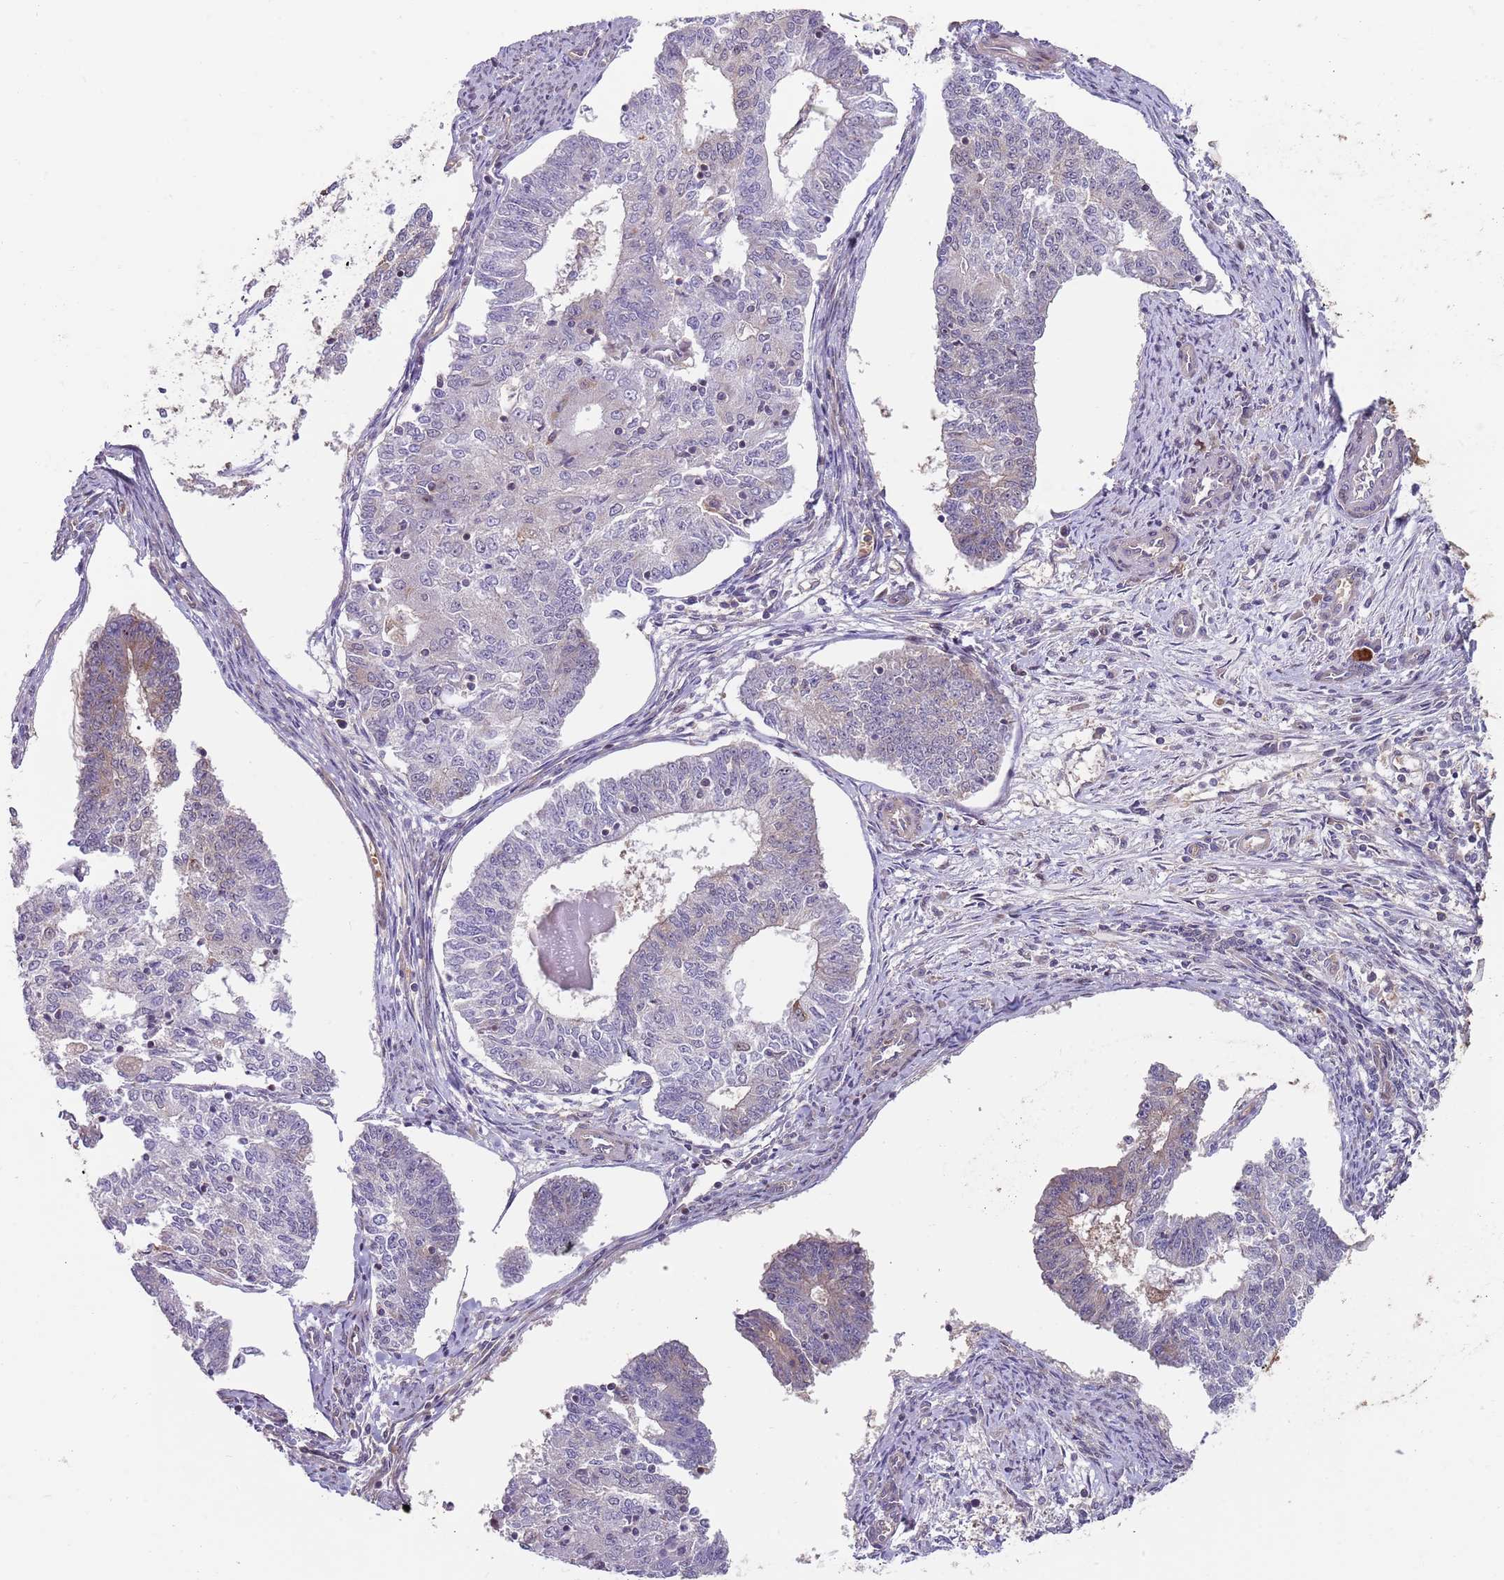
{"staining": {"intensity": "moderate", "quantity": "<25%", "location": "cytoplasmic/membranous"}, "tissue": "endometrial cancer", "cell_type": "Tumor cells", "image_type": "cancer", "snomed": [{"axis": "morphology", "description": "Adenocarcinoma, NOS"}, {"axis": "topography", "description": "Endometrium"}], "caption": "This photomicrograph shows IHC staining of endometrial cancer, with low moderate cytoplasmic/membranous expression in approximately <25% of tumor cells.", "gene": "GGA1", "patient": {"sex": "female", "age": 56}}